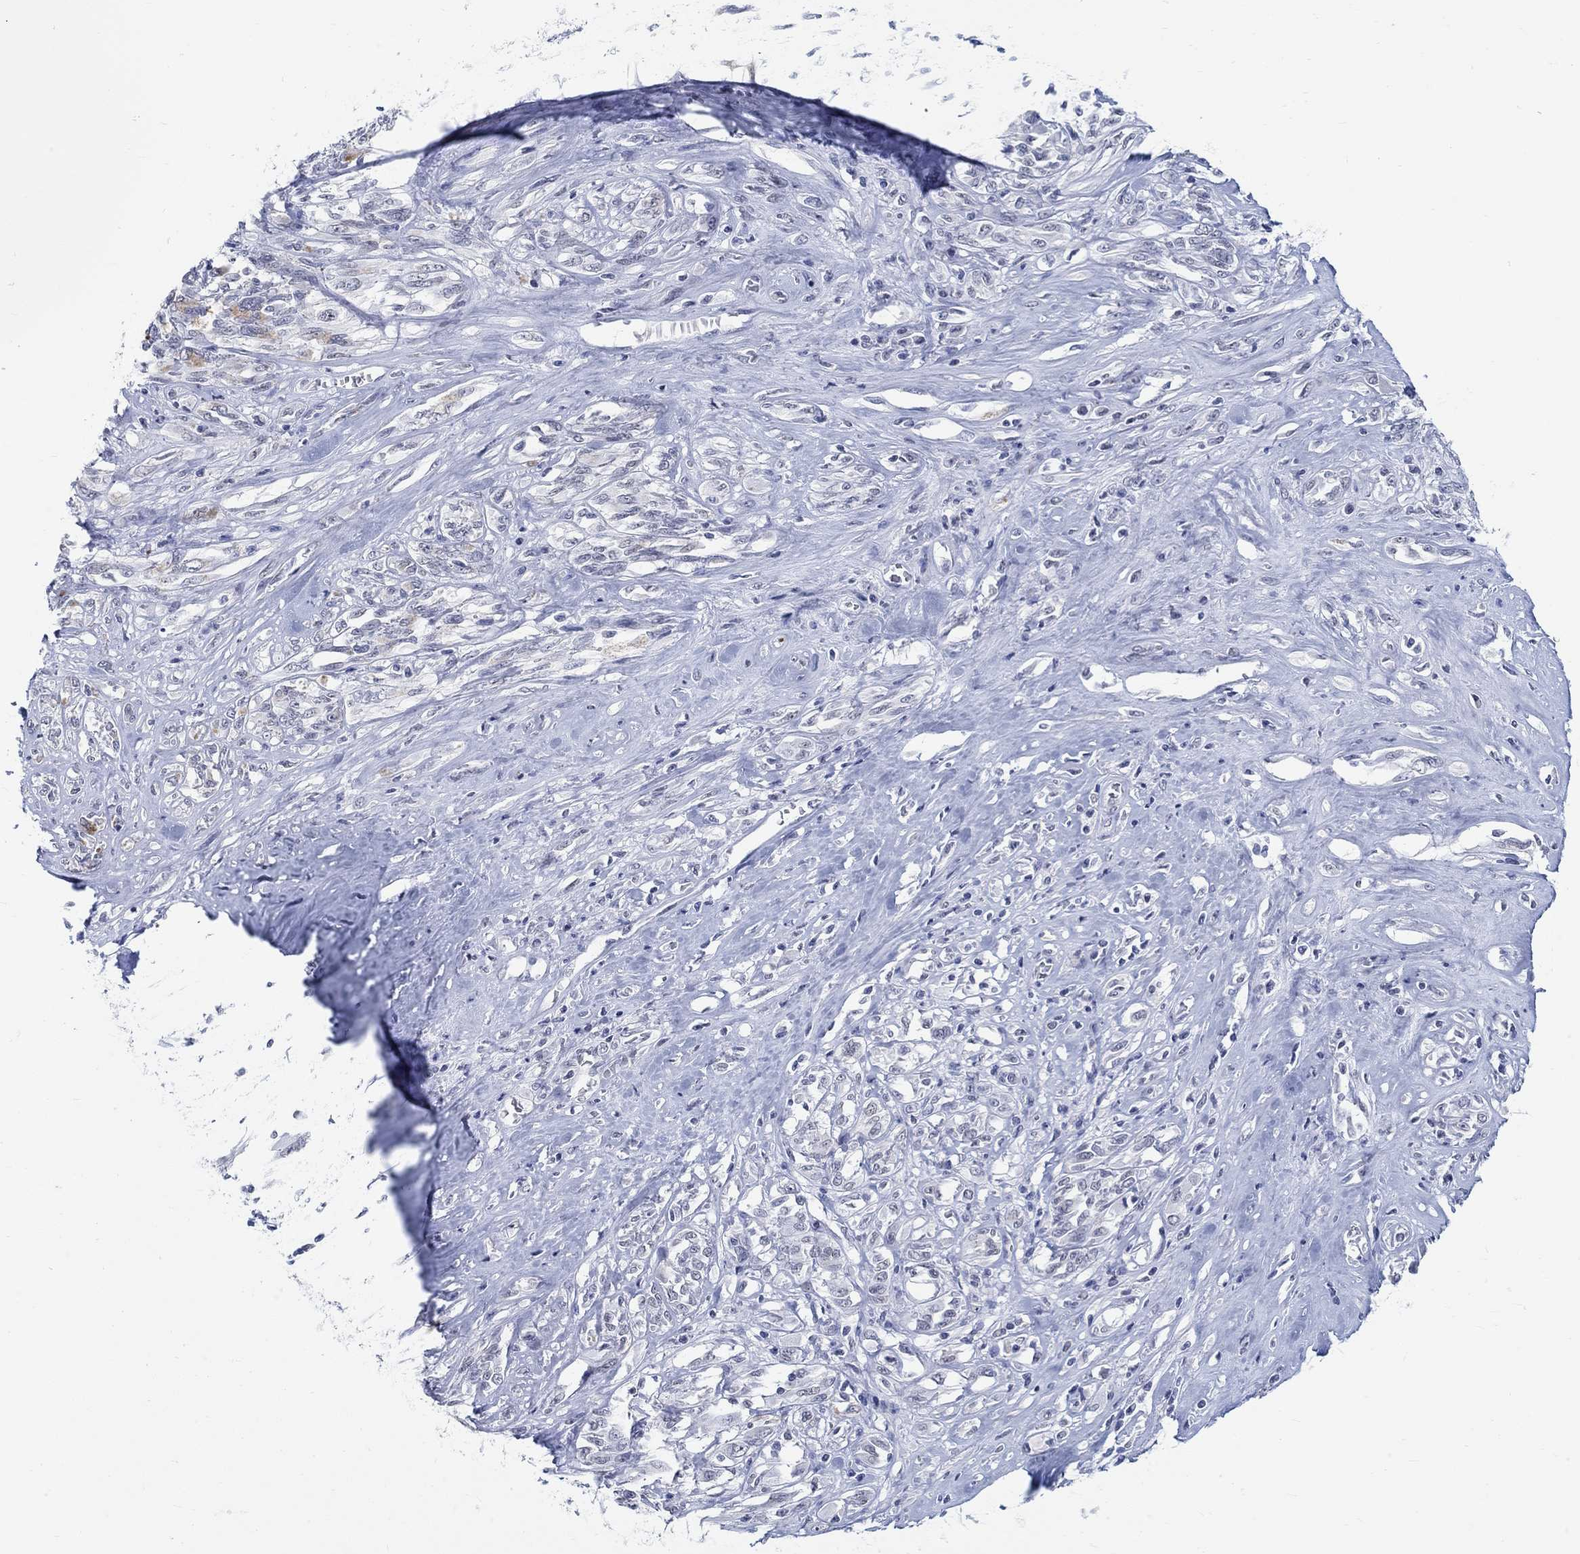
{"staining": {"intensity": "negative", "quantity": "none", "location": "none"}, "tissue": "melanoma", "cell_type": "Tumor cells", "image_type": "cancer", "snomed": [{"axis": "morphology", "description": "Malignant melanoma, NOS"}, {"axis": "topography", "description": "Skin"}], "caption": "Tumor cells are negative for brown protein staining in melanoma.", "gene": "ANKS1B", "patient": {"sex": "female", "age": 91}}